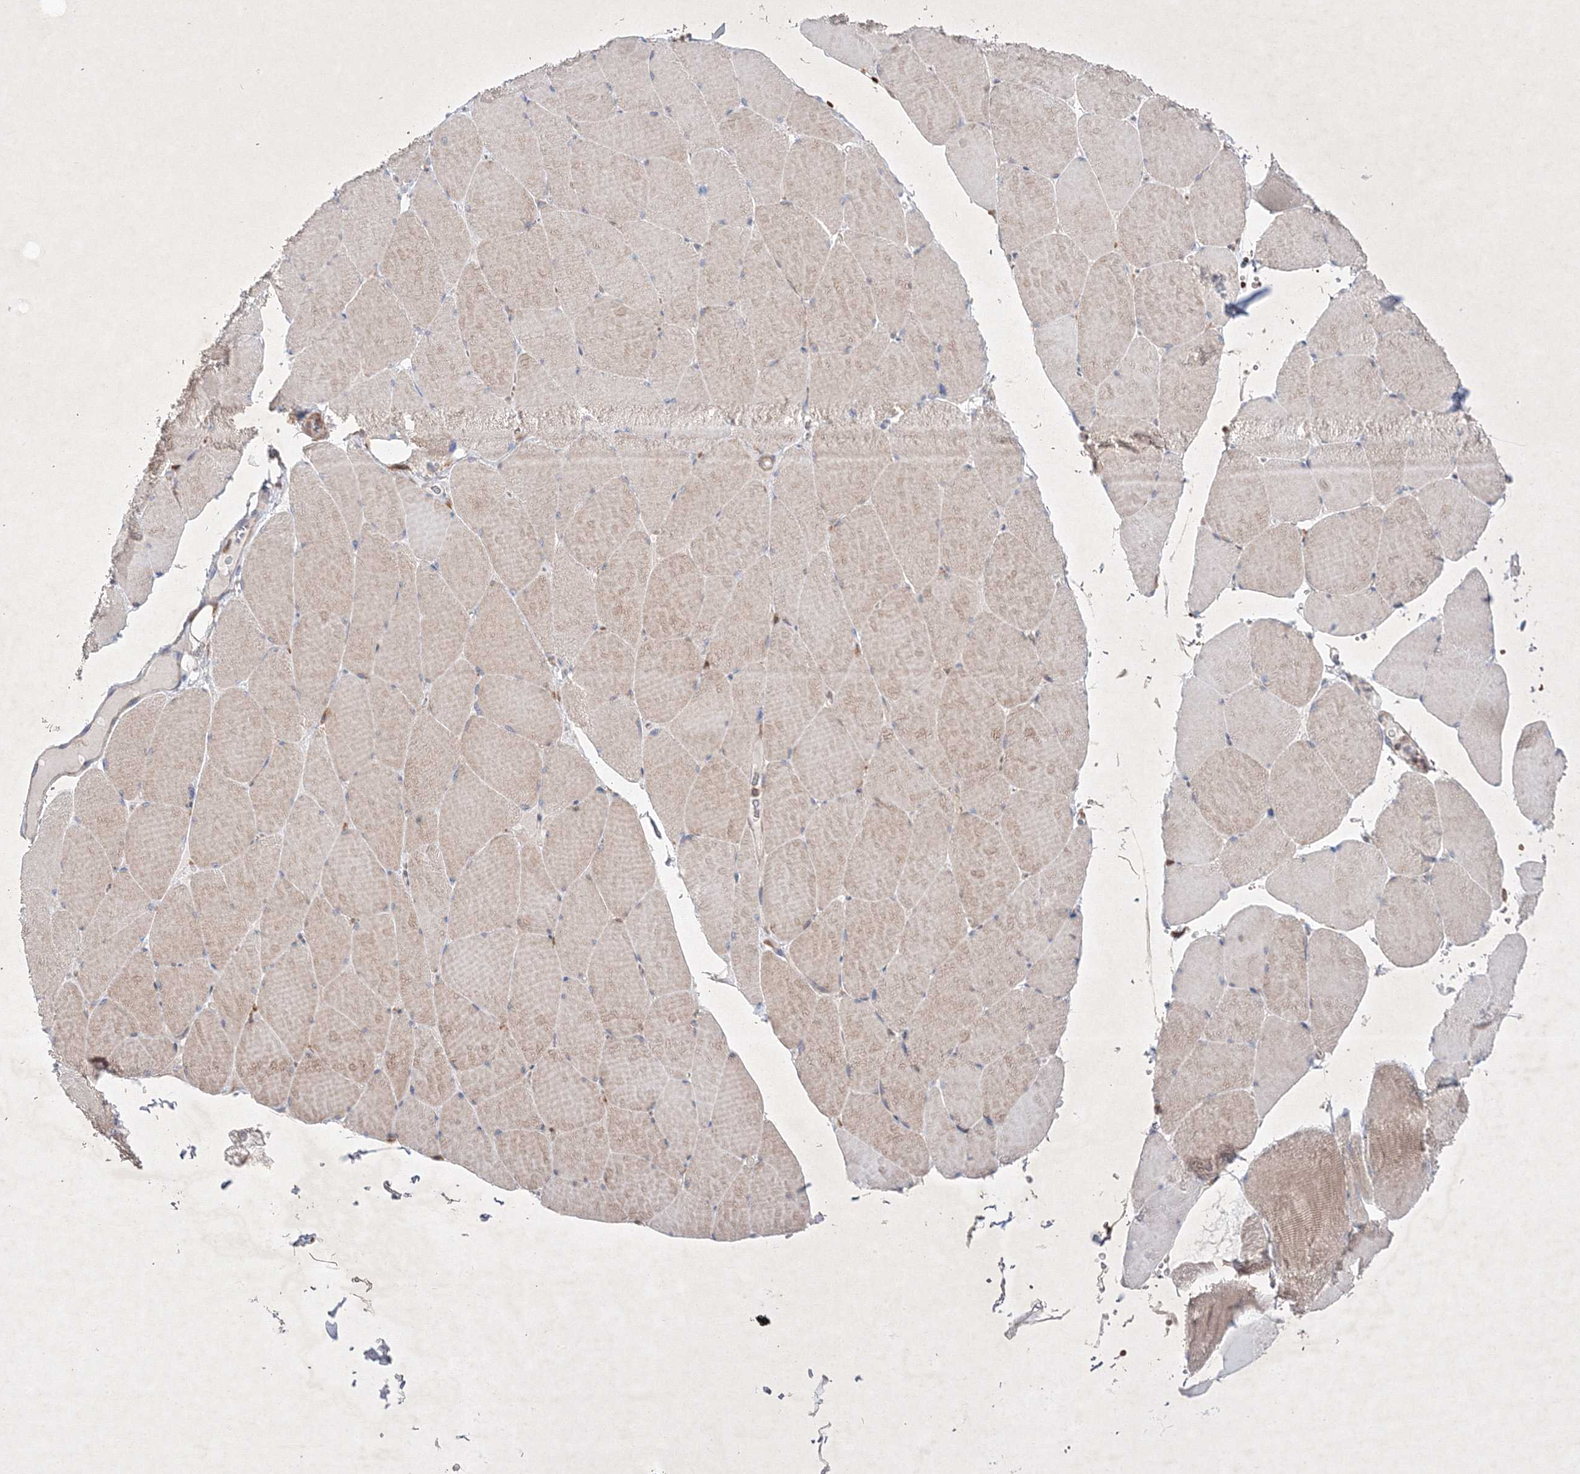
{"staining": {"intensity": "weak", "quantity": ">75%", "location": "cytoplasmic/membranous"}, "tissue": "skeletal muscle", "cell_type": "Myocytes", "image_type": "normal", "snomed": [{"axis": "morphology", "description": "Normal tissue, NOS"}, {"axis": "topography", "description": "Skeletal muscle"}, {"axis": "topography", "description": "Head-Neck"}], "caption": "Skeletal muscle was stained to show a protein in brown. There is low levels of weak cytoplasmic/membranous staining in approximately >75% of myocytes.", "gene": "OPA1", "patient": {"sex": "male", "age": 66}}